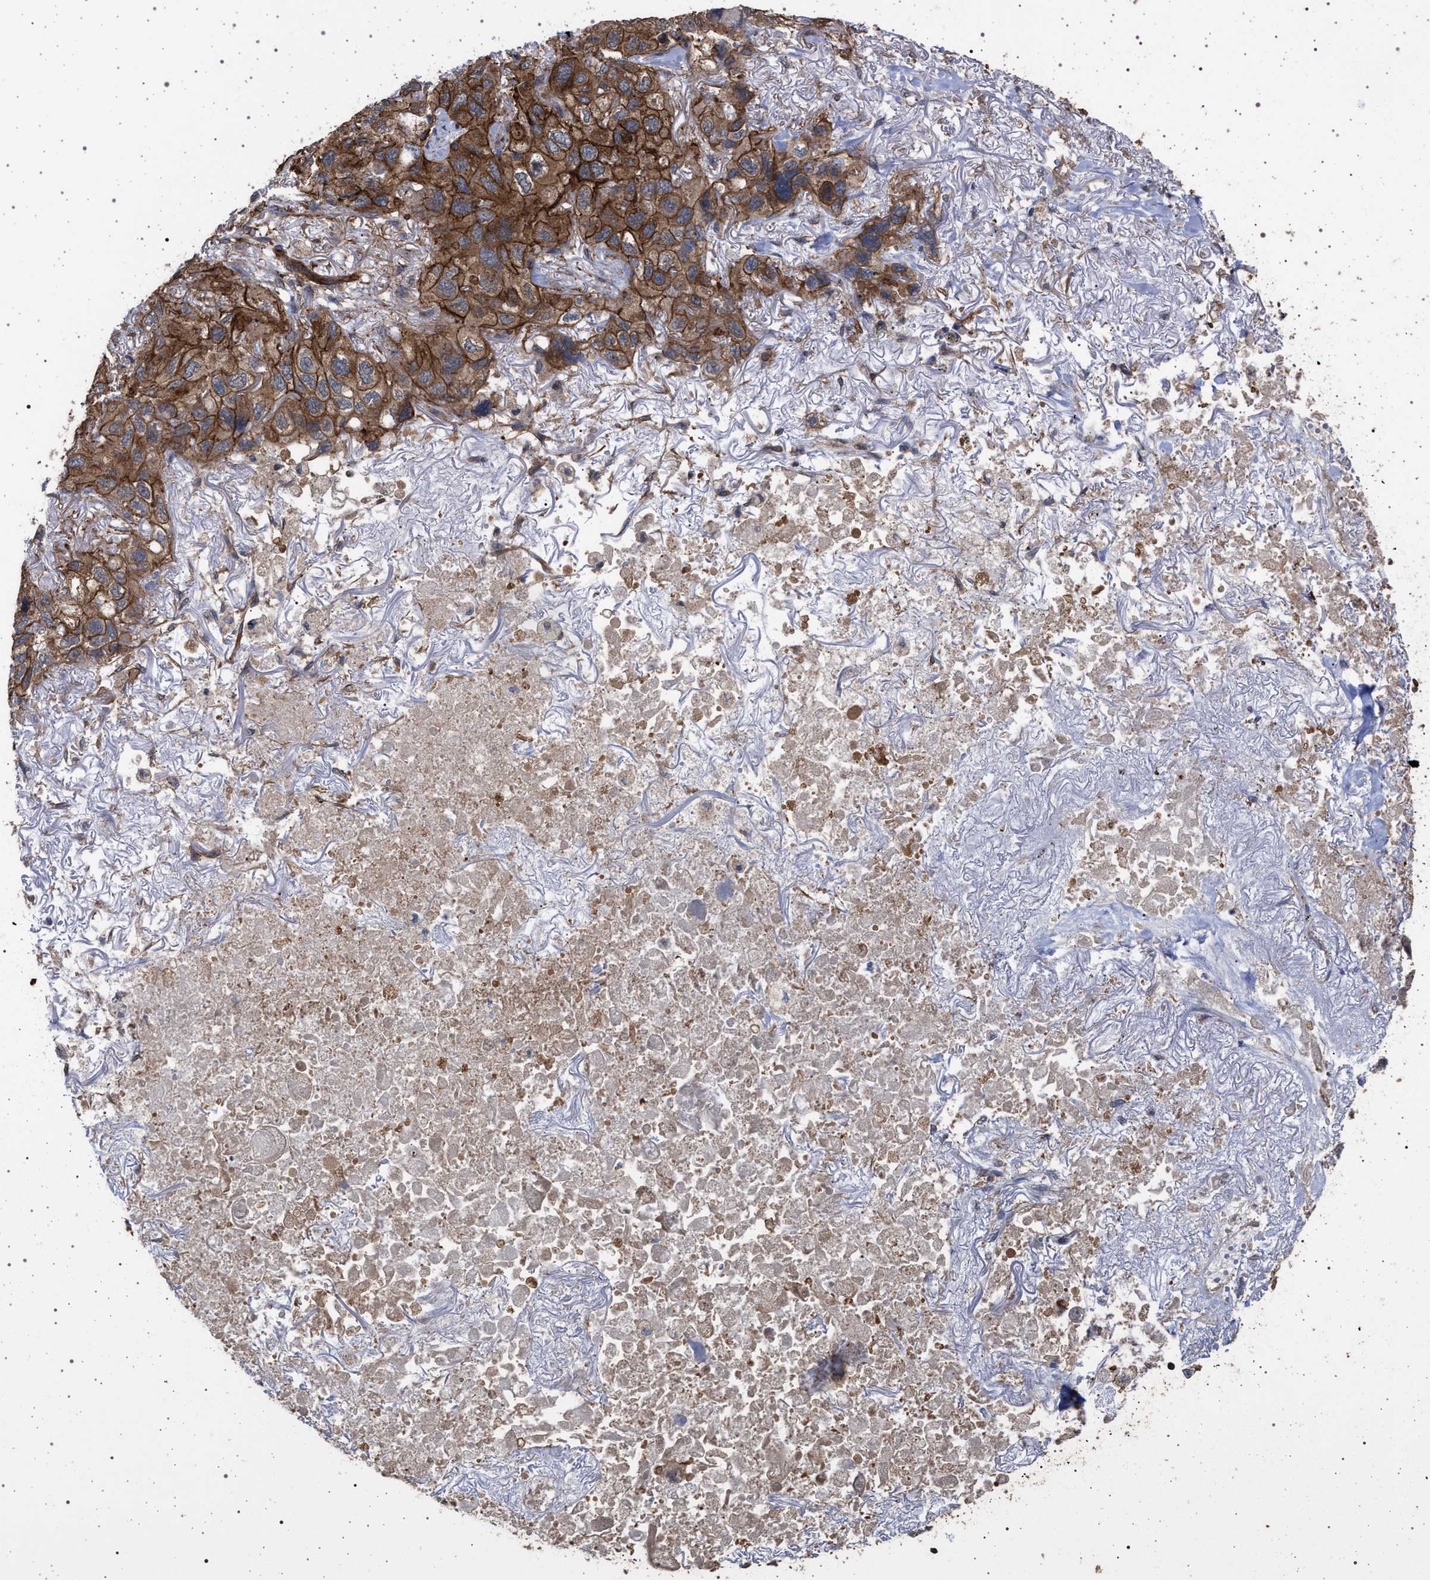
{"staining": {"intensity": "strong", "quantity": ">75%", "location": "cytoplasmic/membranous"}, "tissue": "lung cancer", "cell_type": "Tumor cells", "image_type": "cancer", "snomed": [{"axis": "morphology", "description": "Squamous cell carcinoma, NOS"}, {"axis": "topography", "description": "Lung"}], "caption": "Immunohistochemical staining of human lung cancer (squamous cell carcinoma) exhibits high levels of strong cytoplasmic/membranous staining in approximately >75% of tumor cells.", "gene": "IFT20", "patient": {"sex": "female", "age": 73}}